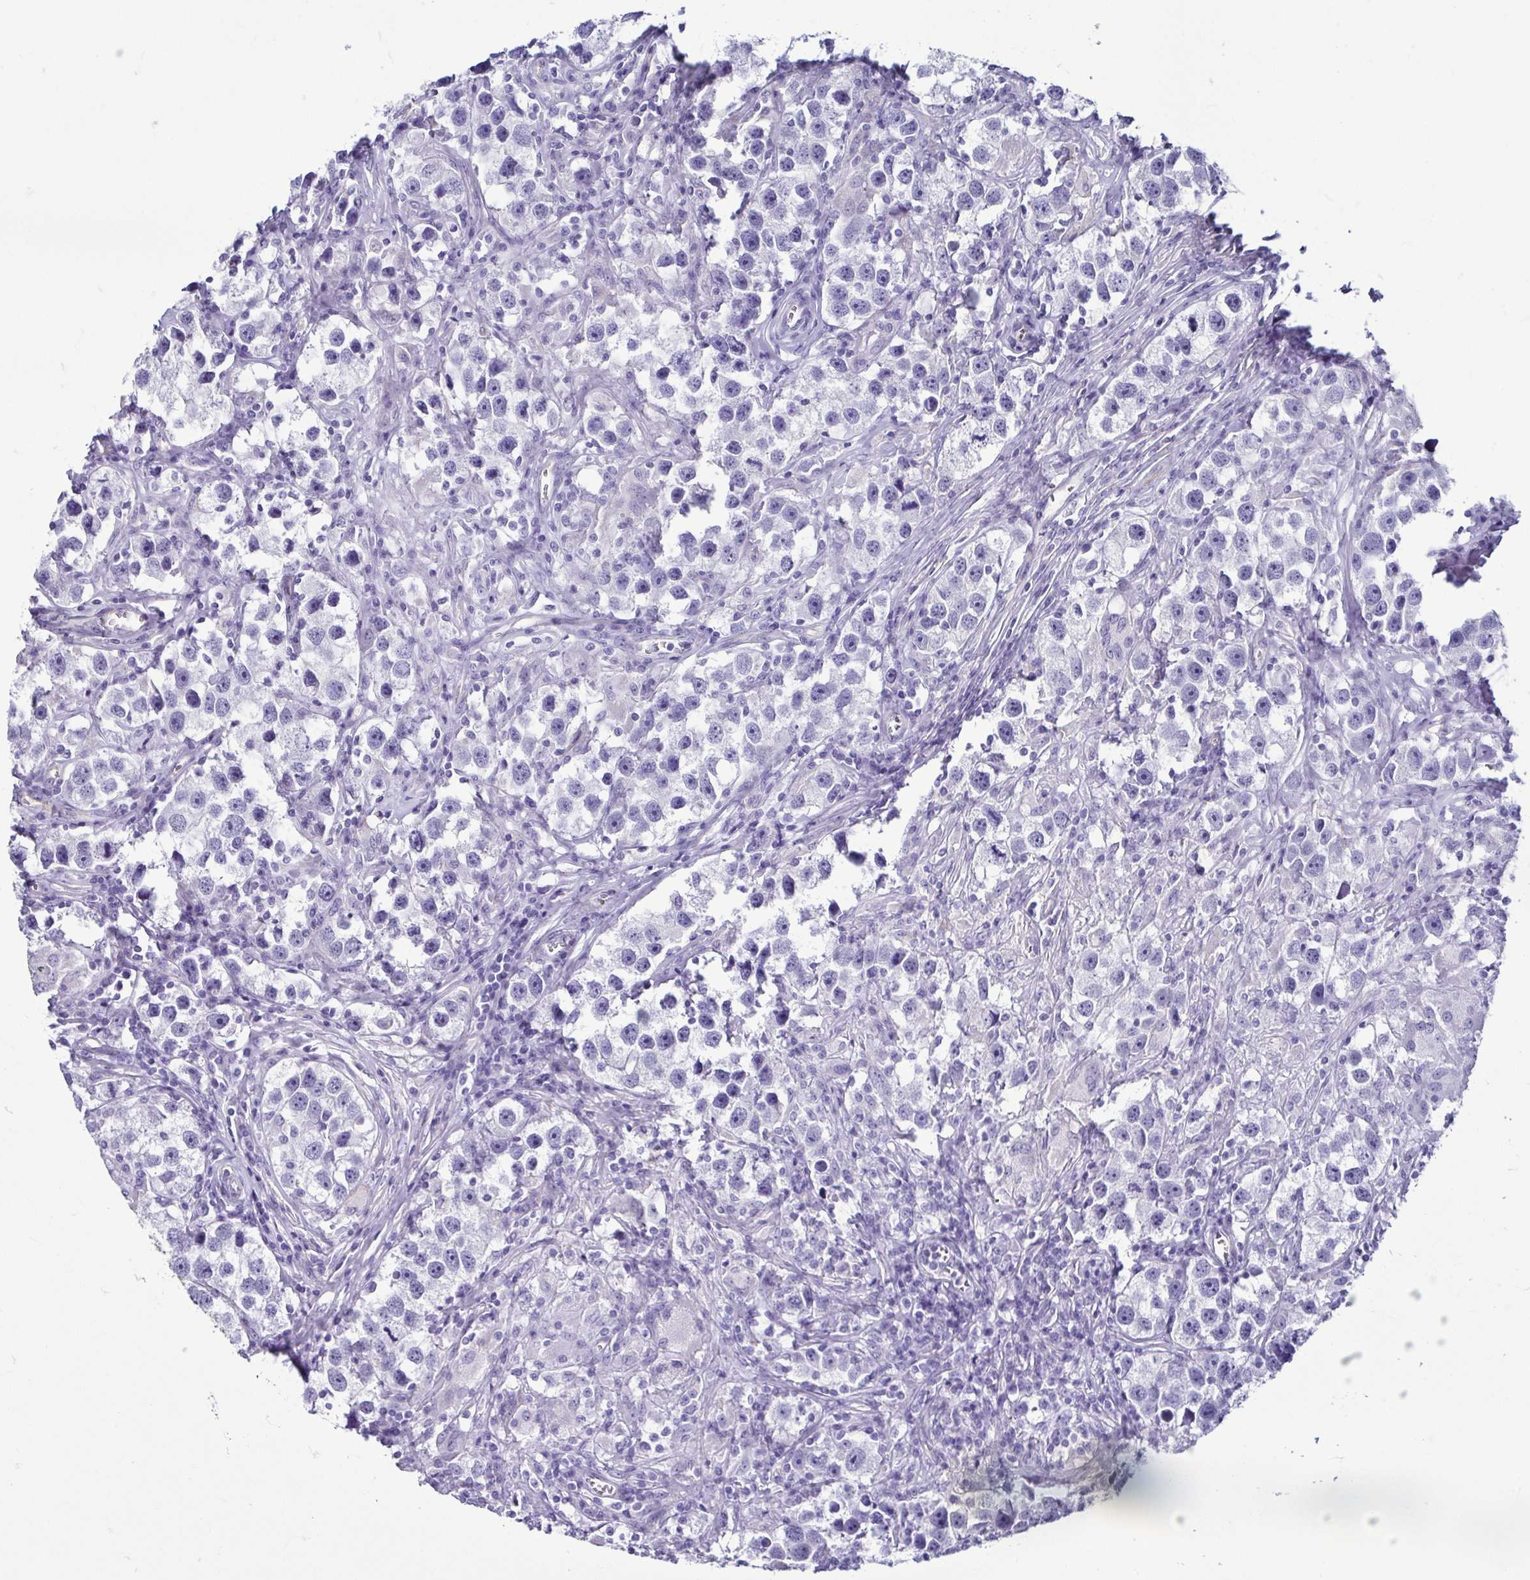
{"staining": {"intensity": "negative", "quantity": "none", "location": "none"}, "tissue": "testis cancer", "cell_type": "Tumor cells", "image_type": "cancer", "snomed": [{"axis": "morphology", "description": "Seminoma, NOS"}, {"axis": "topography", "description": "Testis"}], "caption": "There is no significant expression in tumor cells of testis cancer.", "gene": "CASP14", "patient": {"sex": "male", "age": 49}}